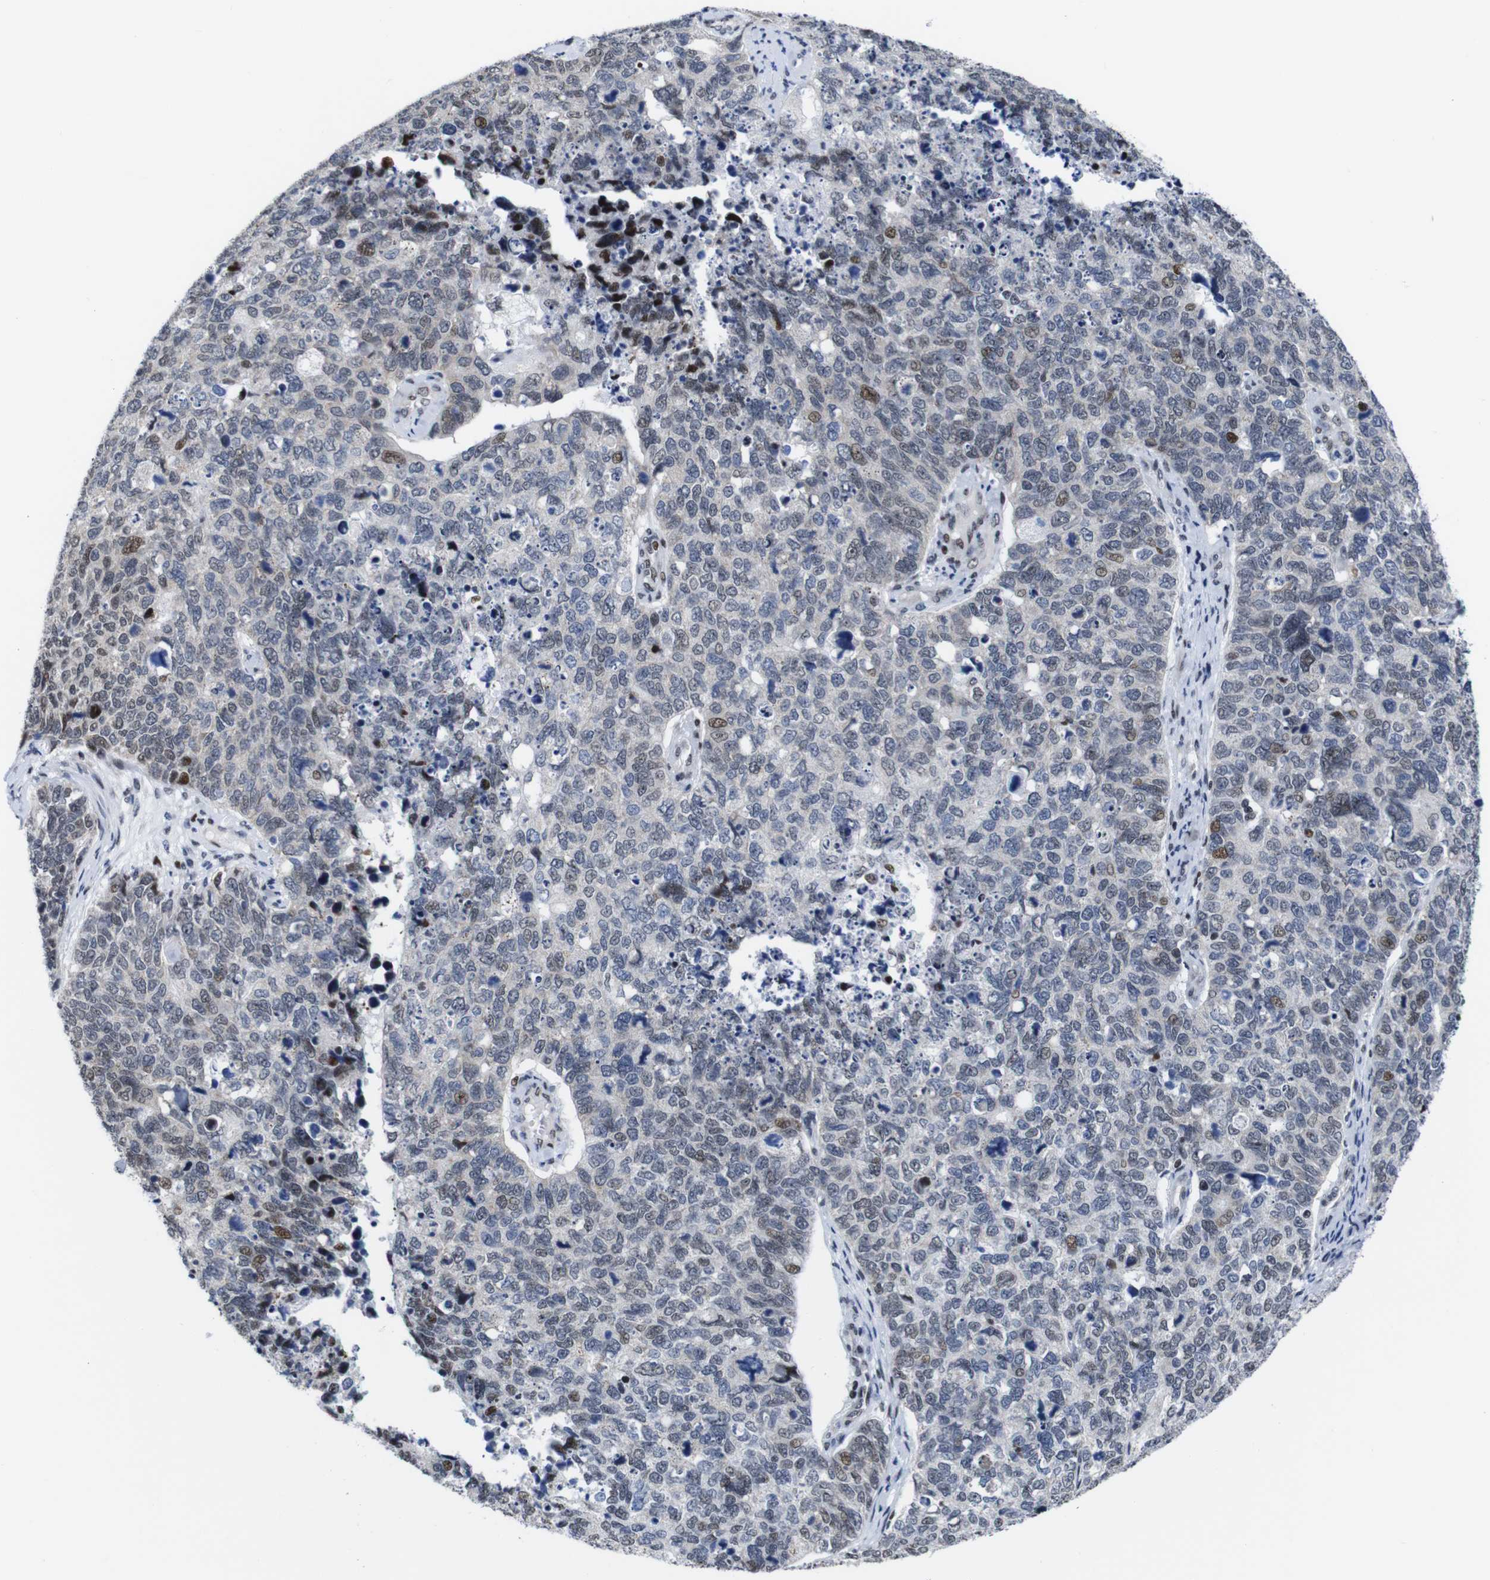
{"staining": {"intensity": "moderate", "quantity": "<25%", "location": "nuclear"}, "tissue": "cervical cancer", "cell_type": "Tumor cells", "image_type": "cancer", "snomed": [{"axis": "morphology", "description": "Squamous cell carcinoma, NOS"}, {"axis": "topography", "description": "Cervix"}], "caption": "Tumor cells display low levels of moderate nuclear staining in about <25% of cells in human cervical cancer (squamous cell carcinoma).", "gene": "GATA6", "patient": {"sex": "female", "age": 63}}